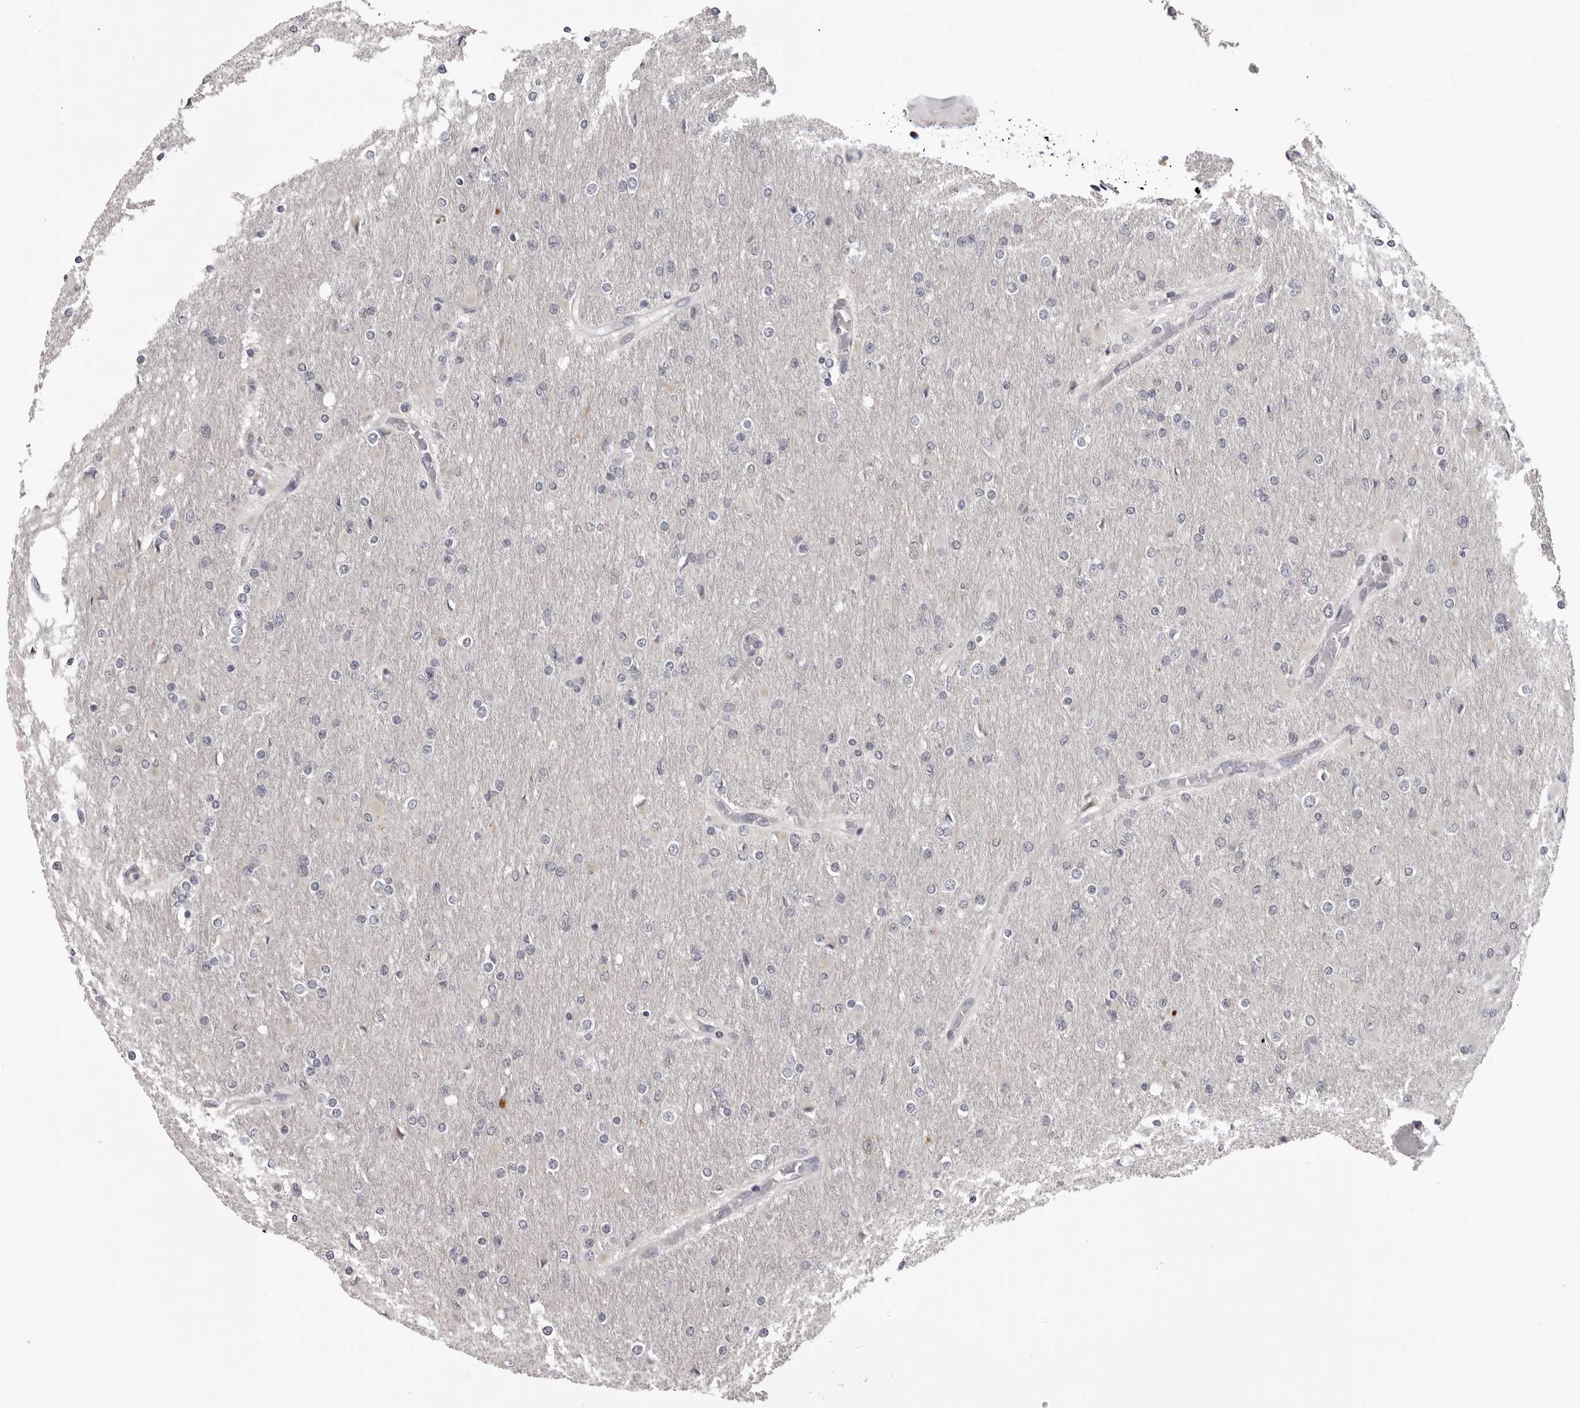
{"staining": {"intensity": "negative", "quantity": "none", "location": "none"}, "tissue": "glioma", "cell_type": "Tumor cells", "image_type": "cancer", "snomed": [{"axis": "morphology", "description": "Glioma, malignant, High grade"}, {"axis": "topography", "description": "Cerebral cortex"}], "caption": "High power microscopy micrograph of an immunohistochemistry image of high-grade glioma (malignant), revealing no significant expression in tumor cells.", "gene": "NCEH1", "patient": {"sex": "female", "age": 36}}